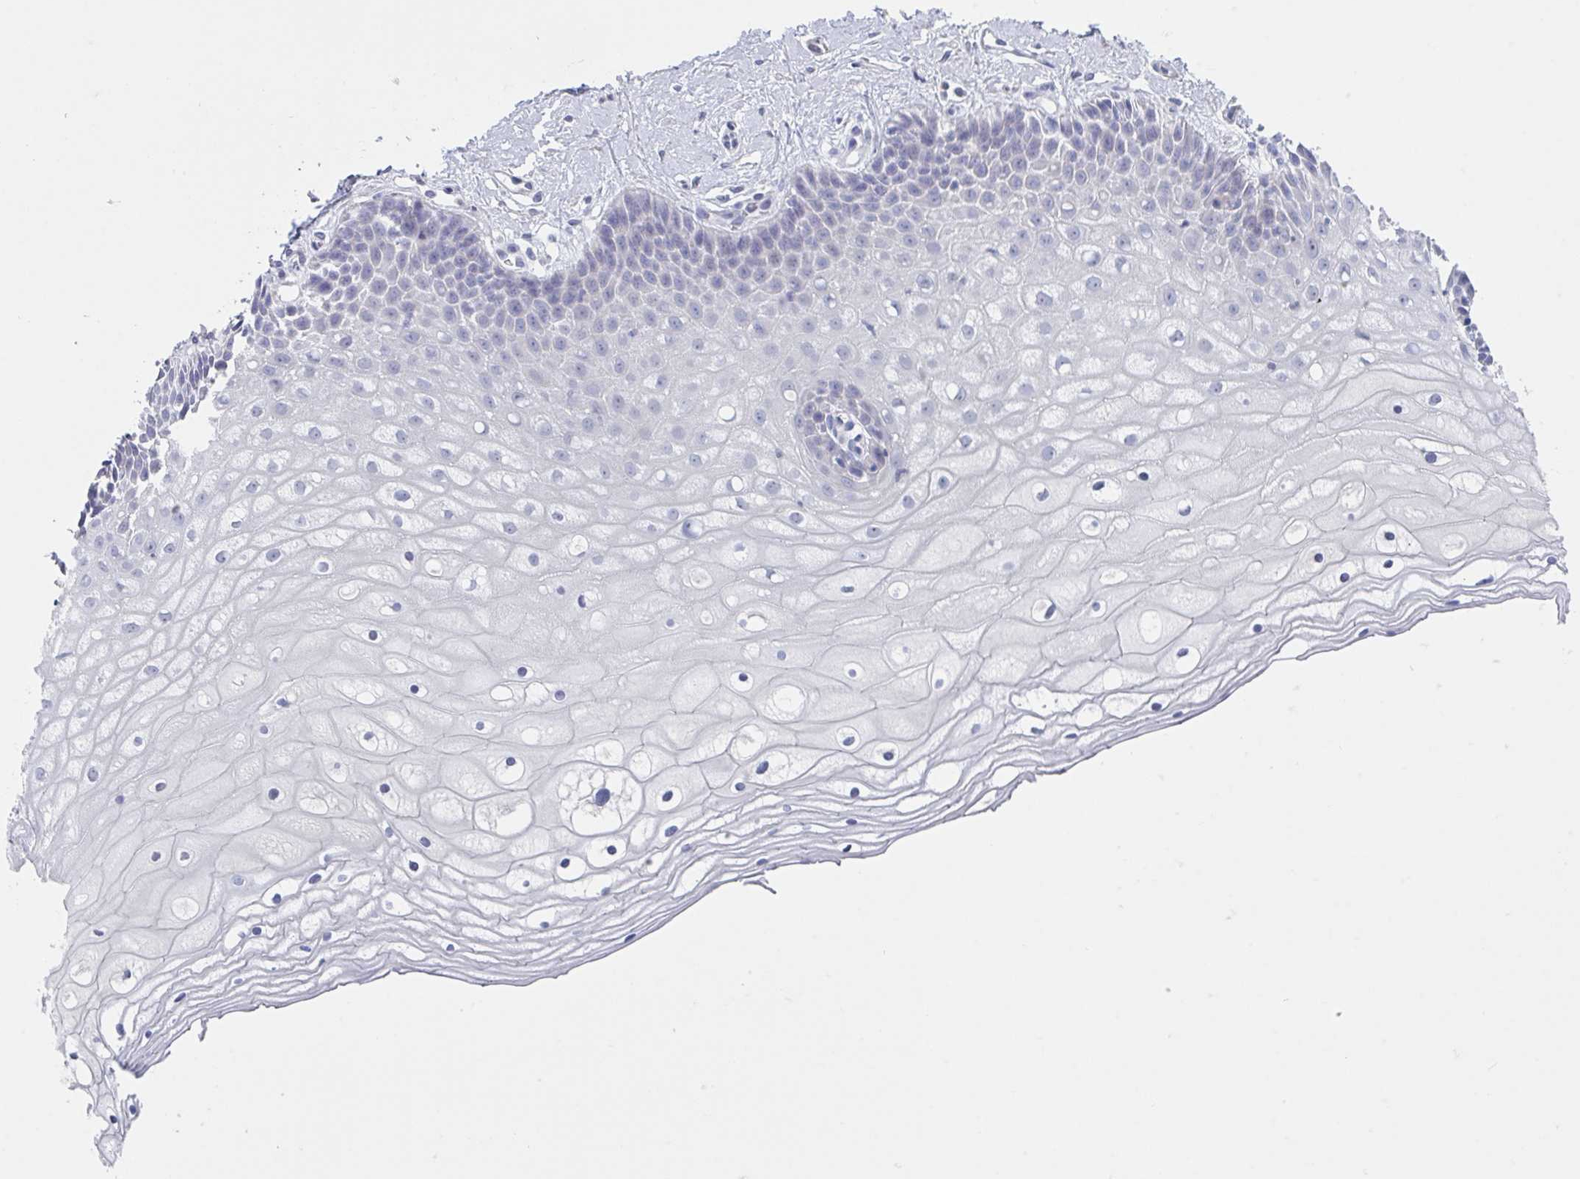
{"staining": {"intensity": "negative", "quantity": "none", "location": "none"}, "tissue": "cervix", "cell_type": "Glandular cells", "image_type": "normal", "snomed": [{"axis": "morphology", "description": "Normal tissue, NOS"}, {"axis": "topography", "description": "Cervix"}], "caption": "IHC photomicrograph of benign cervix: human cervix stained with DAB (3,3'-diaminobenzidine) reveals no significant protein staining in glandular cells.", "gene": "NOXRED1", "patient": {"sex": "female", "age": 36}}